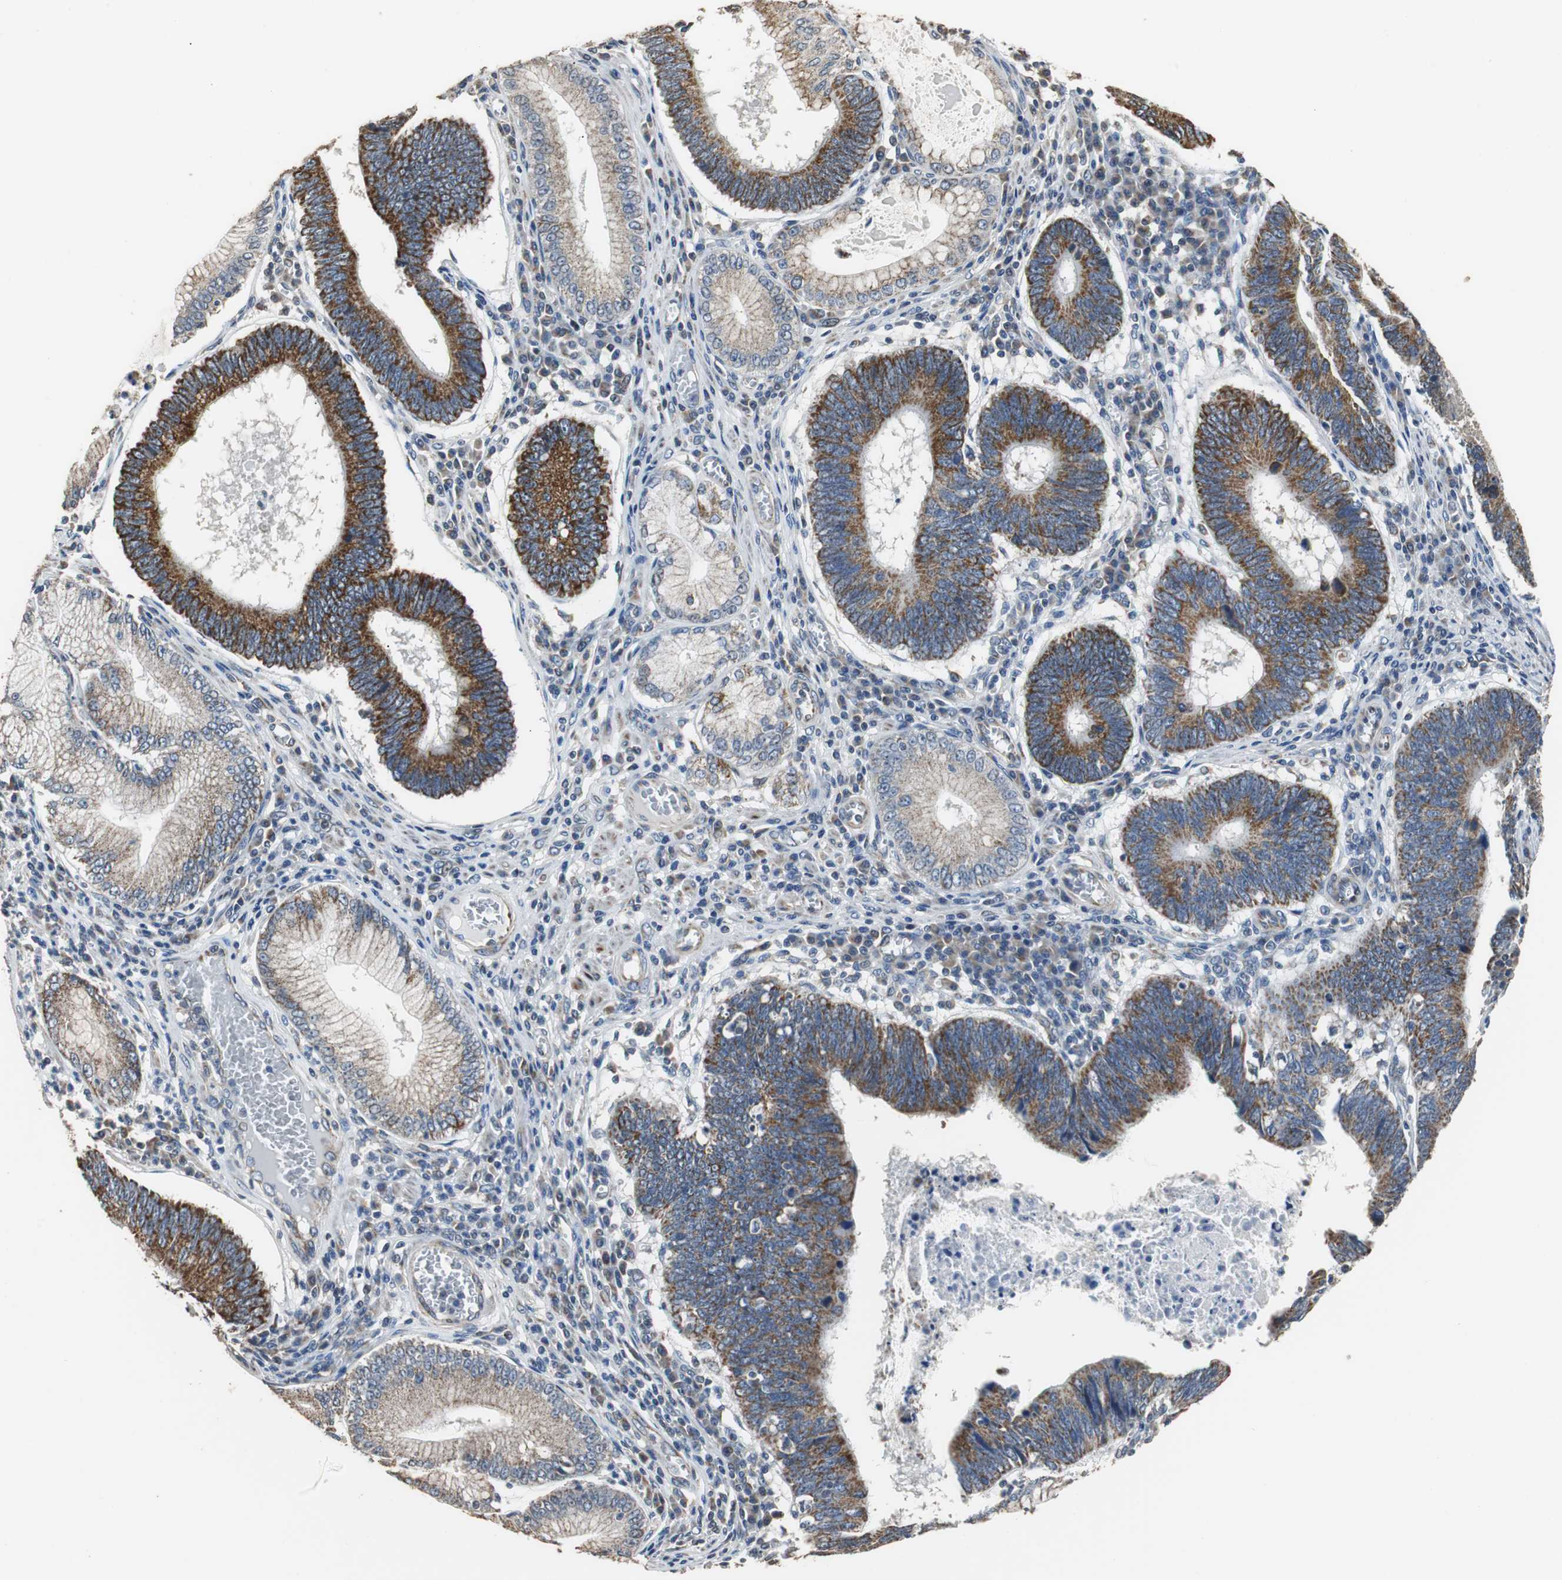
{"staining": {"intensity": "strong", "quantity": ">75%", "location": "cytoplasmic/membranous"}, "tissue": "stomach cancer", "cell_type": "Tumor cells", "image_type": "cancer", "snomed": [{"axis": "morphology", "description": "Adenocarcinoma, NOS"}, {"axis": "topography", "description": "Stomach"}], "caption": "Stomach cancer (adenocarcinoma) was stained to show a protein in brown. There is high levels of strong cytoplasmic/membranous positivity in about >75% of tumor cells.", "gene": "HMGCL", "patient": {"sex": "male", "age": 59}}